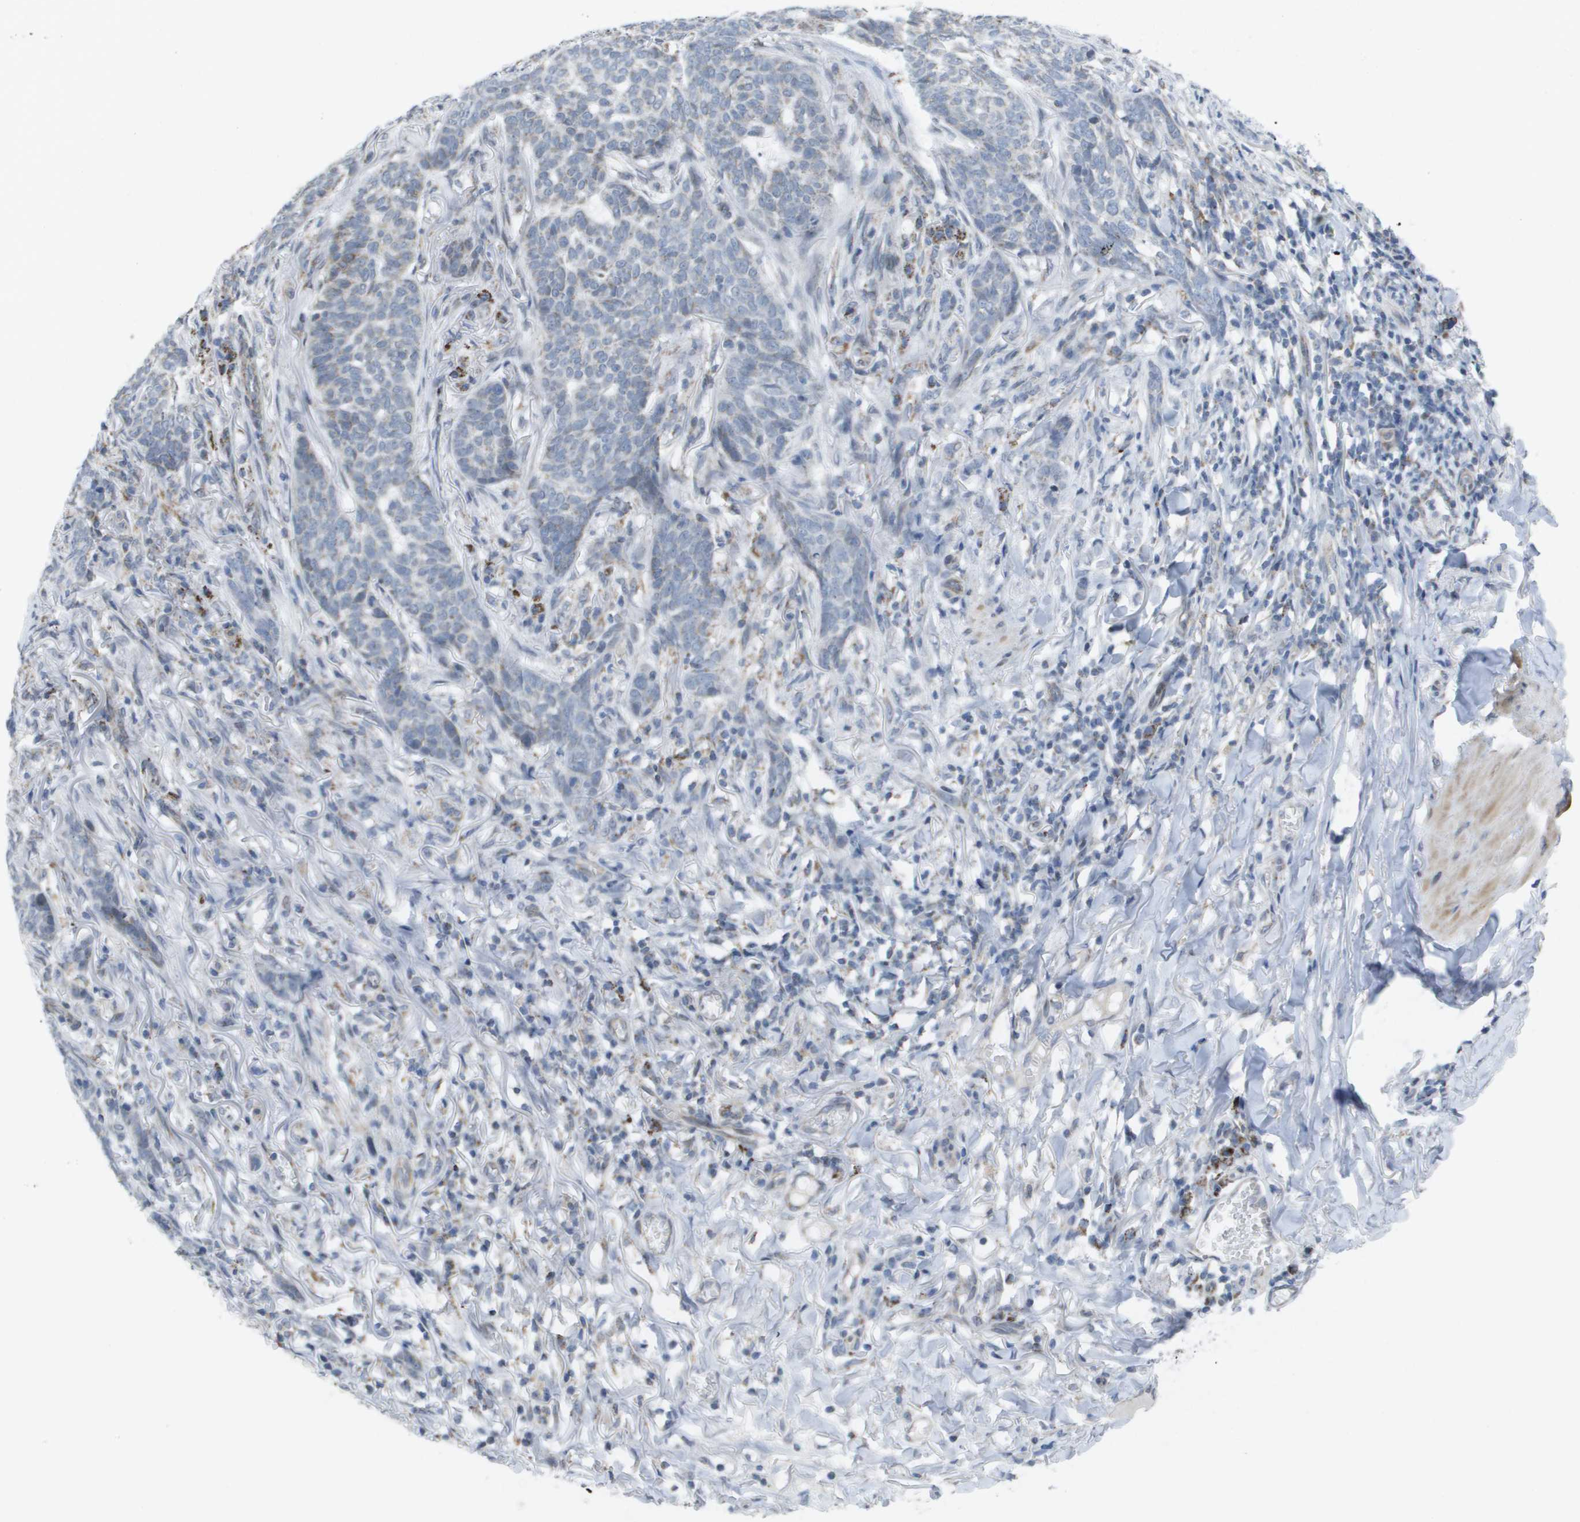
{"staining": {"intensity": "moderate", "quantity": "<25%", "location": "cytoplasmic/membranous"}, "tissue": "skin cancer", "cell_type": "Tumor cells", "image_type": "cancer", "snomed": [{"axis": "morphology", "description": "Basal cell carcinoma"}, {"axis": "topography", "description": "Skin"}], "caption": "Human skin cancer stained with a protein marker shows moderate staining in tumor cells.", "gene": "TMEM223", "patient": {"sex": "male", "age": 85}}